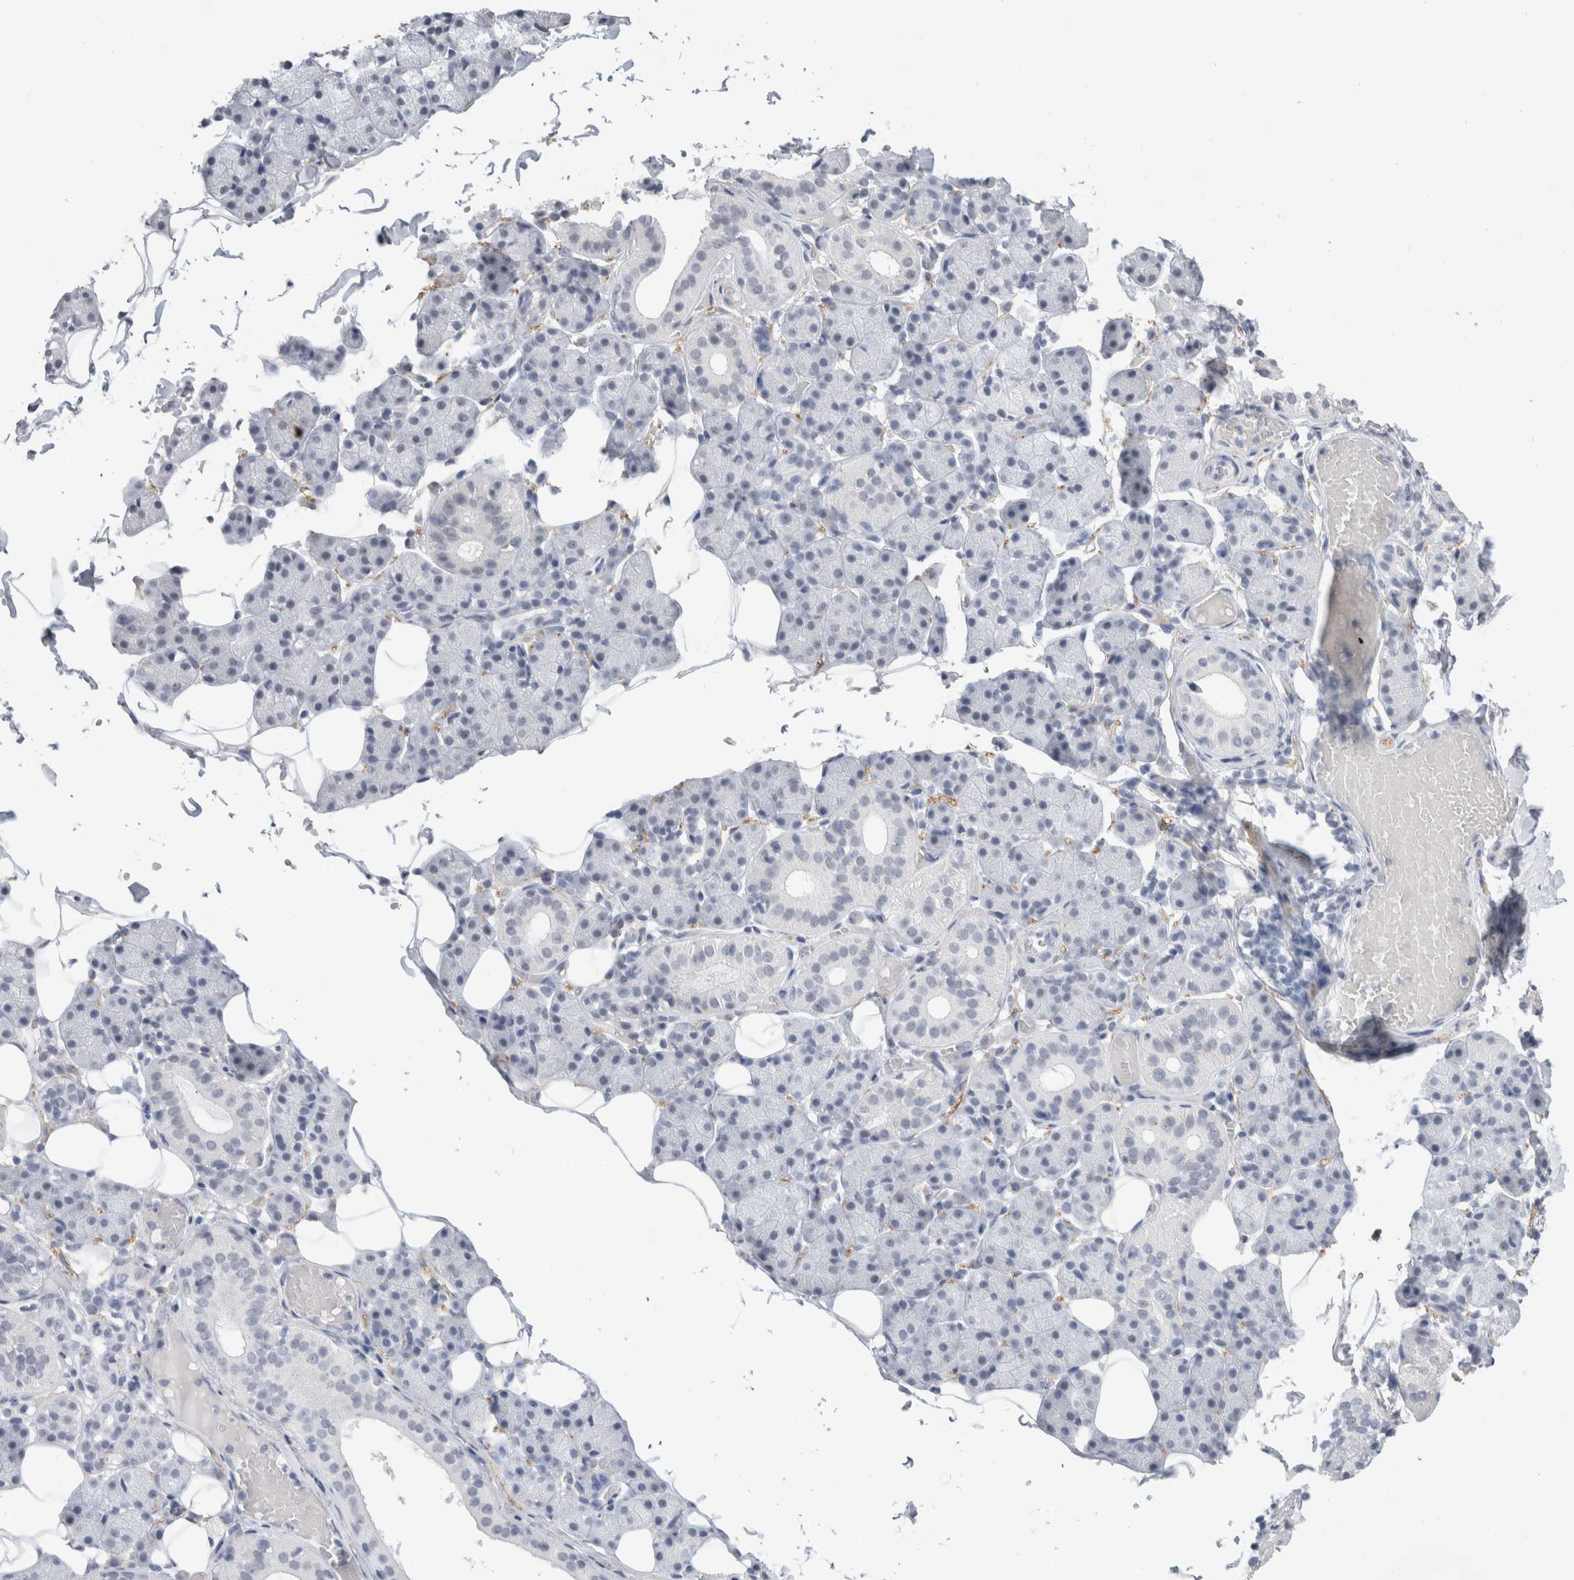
{"staining": {"intensity": "negative", "quantity": "none", "location": "none"}, "tissue": "salivary gland", "cell_type": "Glandular cells", "image_type": "normal", "snomed": [{"axis": "morphology", "description": "Normal tissue, NOS"}, {"axis": "topography", "description": "Salivary gland"}], "caption": "This micrograph is of unremarkable salivary gland stained with IHC to label a protein in brown with the nuclei are counter-stained blue. There is no positivity in glandular cells.", "gene": "CADM3", "patient": {"sex": "female", "age": 33}}